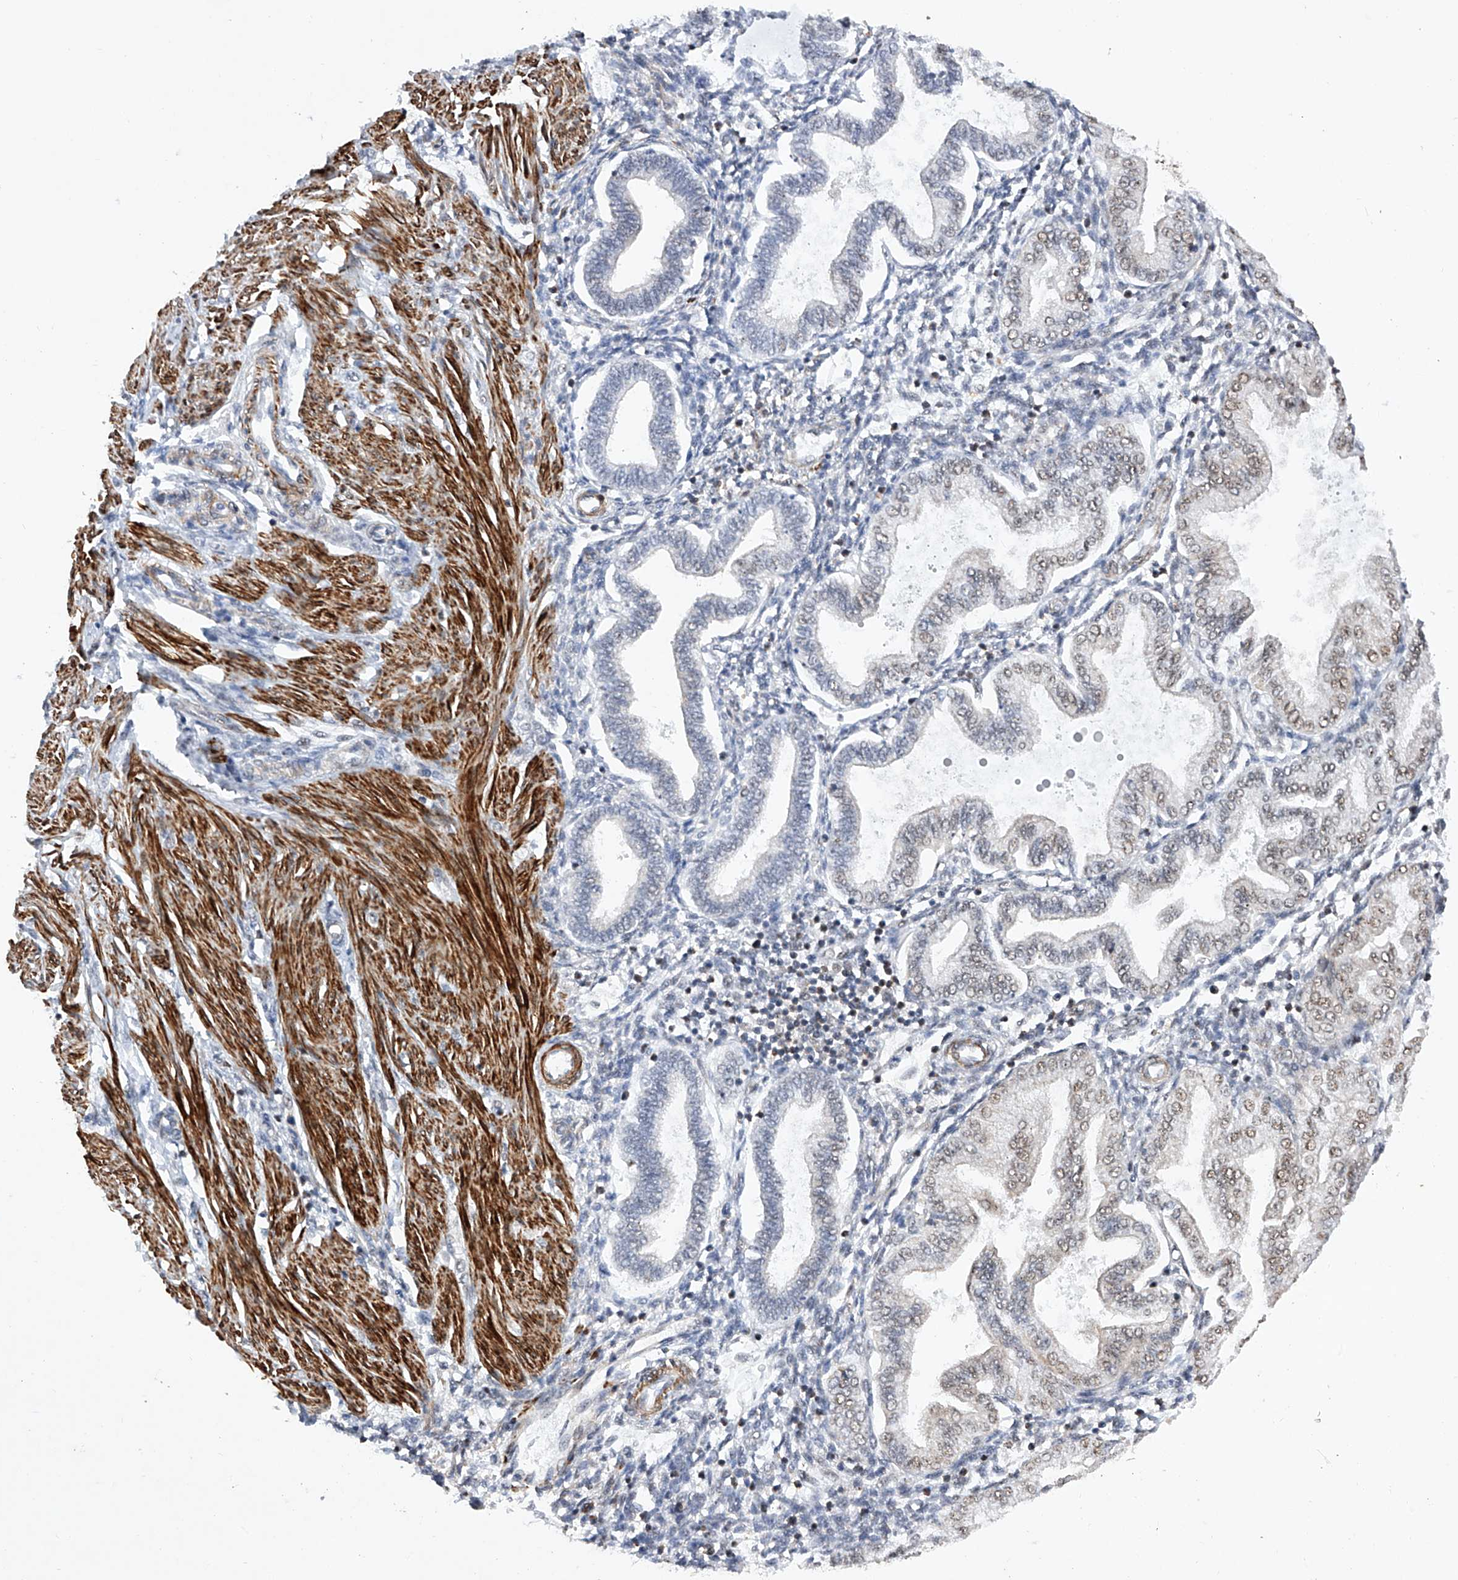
{"staining": {"intensity": "weak", "quantity": "<25%", "location": "nuclear"}, "tissue": "endometrium", "cell_type": "Cells in endometrial stroma", "image_type": "normal", "snomed": [{"axis": "morphology", "description": "Normal tissue, NOS"}, {"axis": "topography", "description": "Endometrium"}], "caption": "DAB (3,3'-diaminobenzidine) immunohistochemical staining of normal human endometrium shows no significant positivity in cells in endometrial stroma. The staining was performed using DAB (3,3'-diaminobenzidine) to visualize the protein expression in brown, while the nuclei were stained in blue with hematoxylin (Magnification: 20x).", "gene": "NFATC4", "patient": {"sex": "female", "age": 53}}